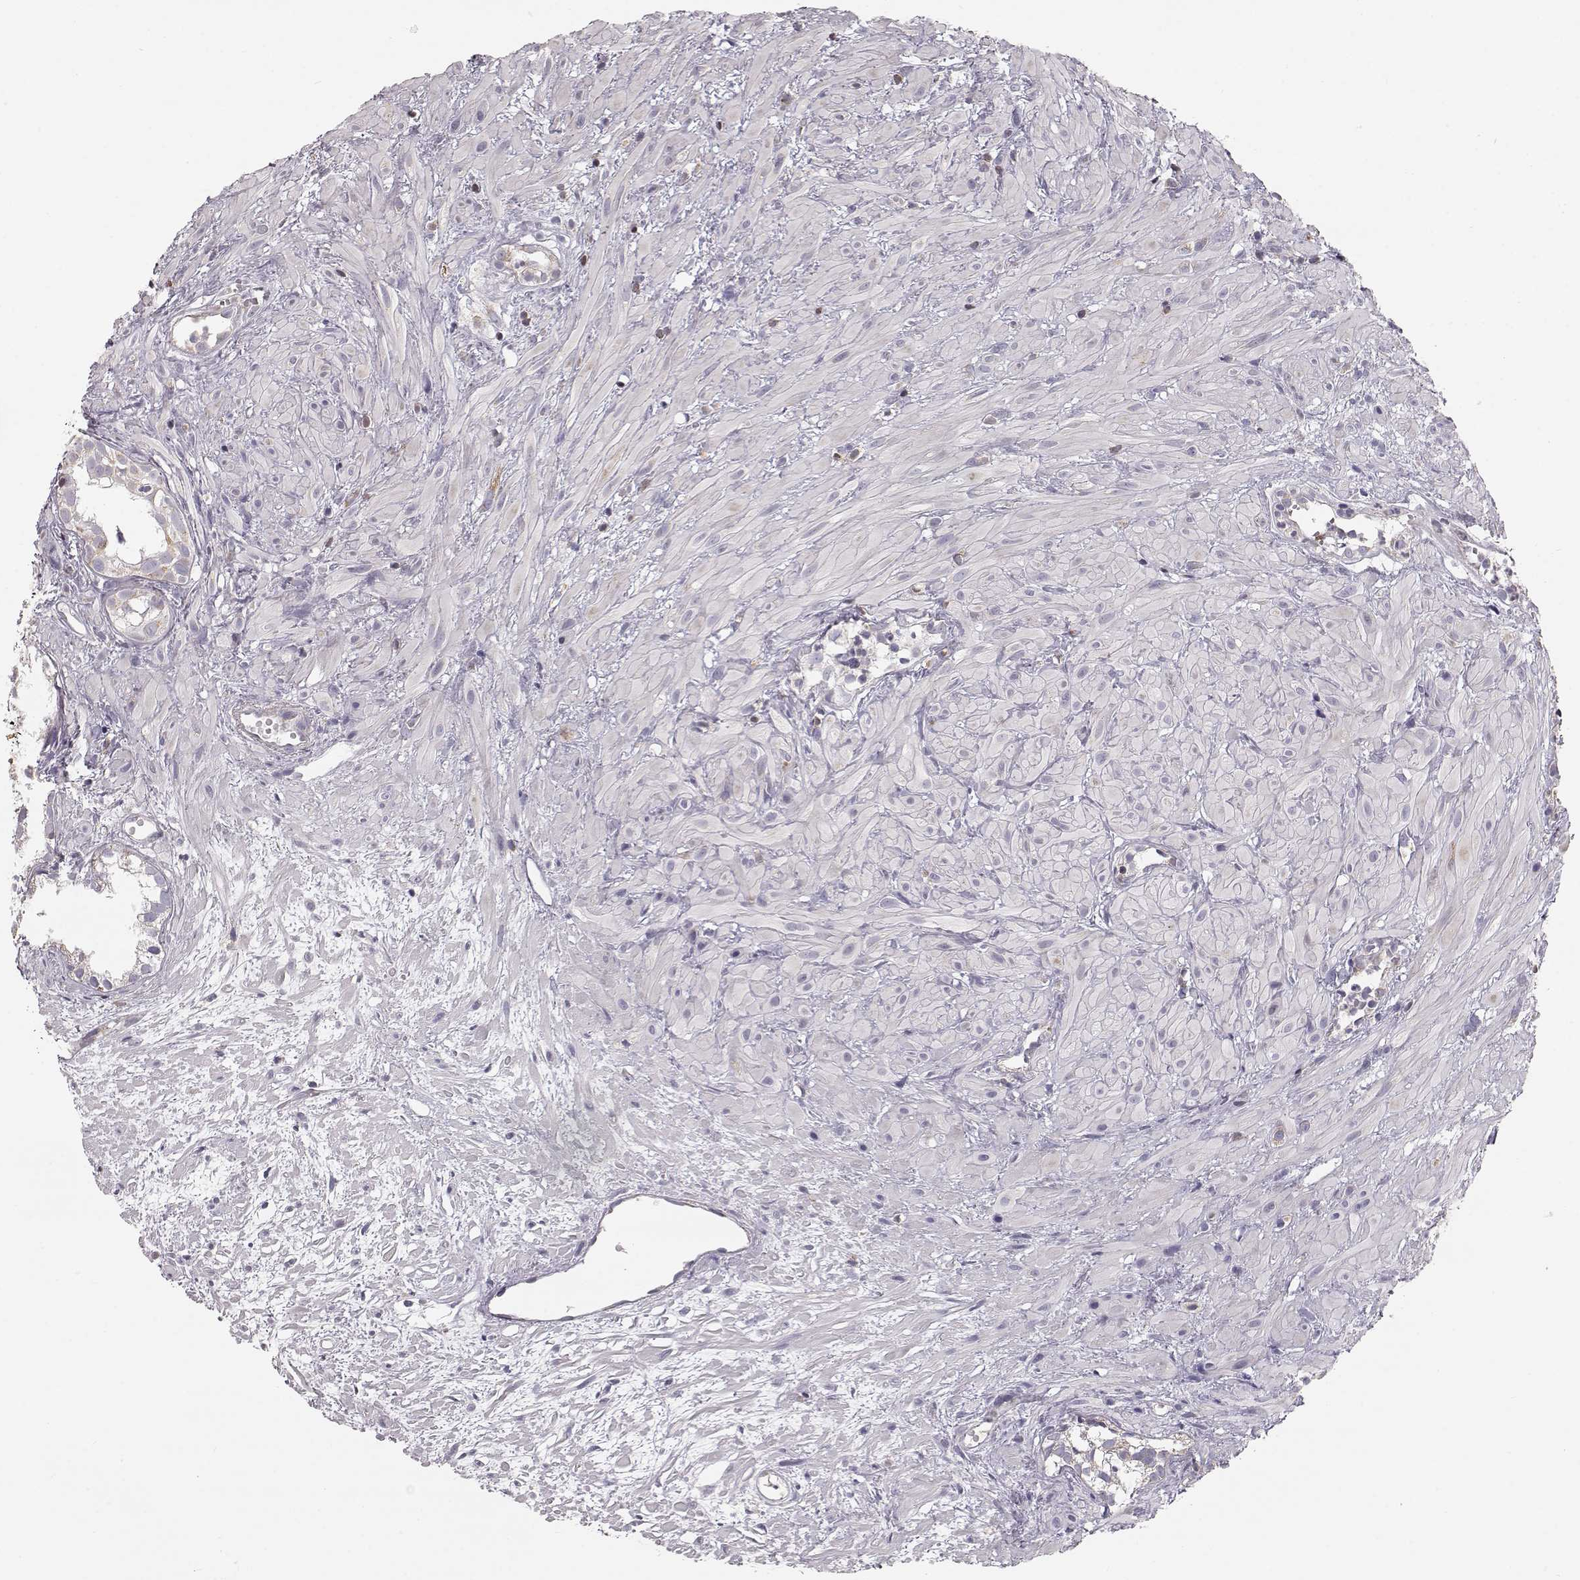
{"staining": {"intensity": "negative", "quantity": "none", "location": "none"}, "tissue": "prostate cancer", "cell_type": "Tumor cells", "image_type": "cancer", "snomed": [{"axis": "morphology", "description": "Adenocarcinoma, High grade"}, {"axis": "topography", "description": "Prostate"}], "caption": "DAB (3,3'-diaminobenzidine) immunohistochemical staining of prostate cancer exhibits no significant staining in tumor cells. Brightfield microscopy of IHC stained with DAB (3,3'-diaminobenzidine) (brown) and hematoxylin (blue), captured at high magnification.", "gene": "GRAP2", "patient": {"sex": "male", "age": 79}}